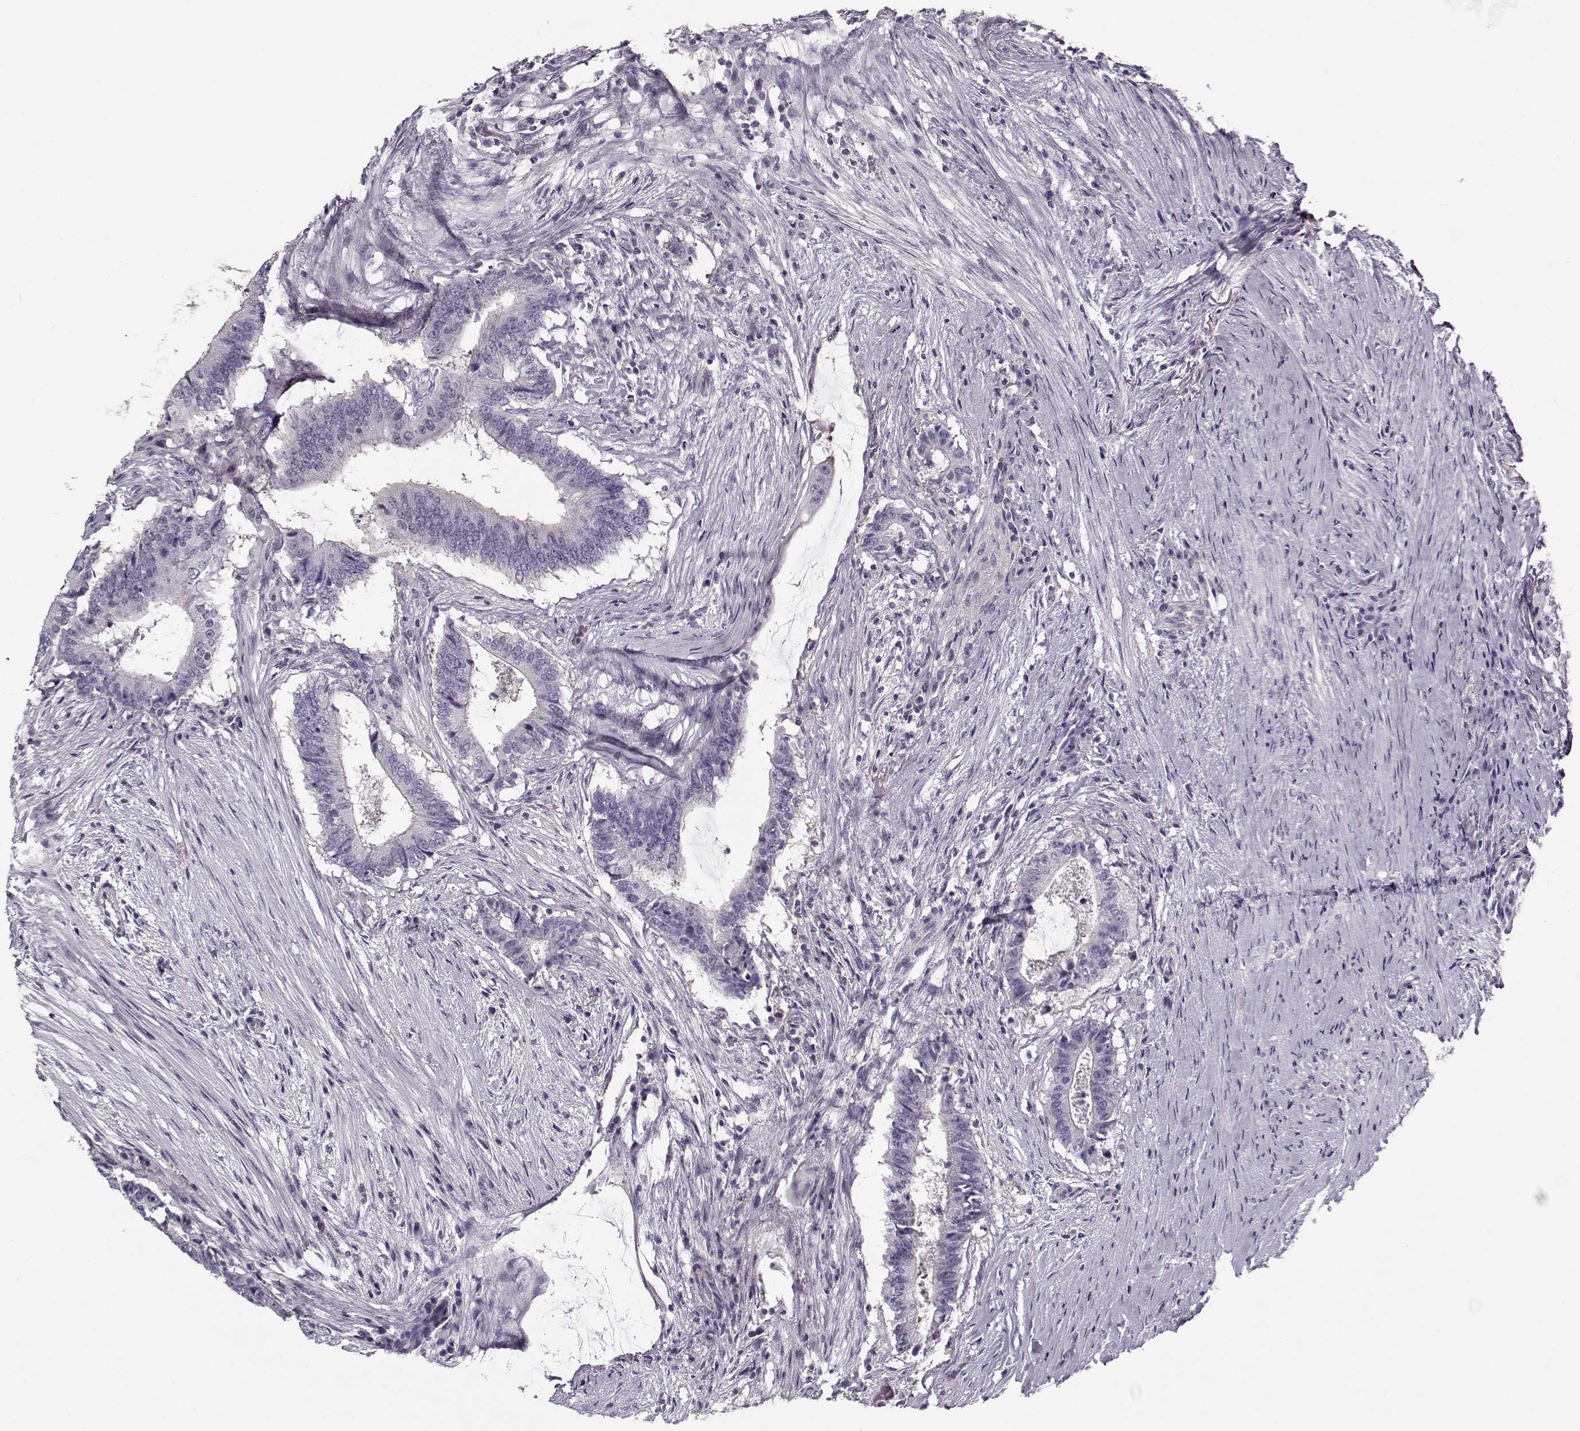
{"staining": {"intensity": "negative", "quantity": "none", "location": "none"}, "tissue": "colorectal cancer", "cell_type": "Tumor cells", "image_type": "cancer", "snomed": [{"axis": "morphology", "description": "Adenocarcinoma, NOS"}, {"axis": "topography", "description": "Colon"}], "caption": "Immunohistochemistry (IHC) micrograph of neoplastic tissue: human colorectal cancer stained with DAB (3,3'-diaminobenzidine) exhibits no significant protein expression in tumor cells. (Stains: DAB (3,3'-diaminobenzidine) IHC with hematoxylin counter stain, Microscopy: brightfield microscopy at high magnification).", "gene": "CCDC136", "patient": {"sex": "female", "age": 43}}